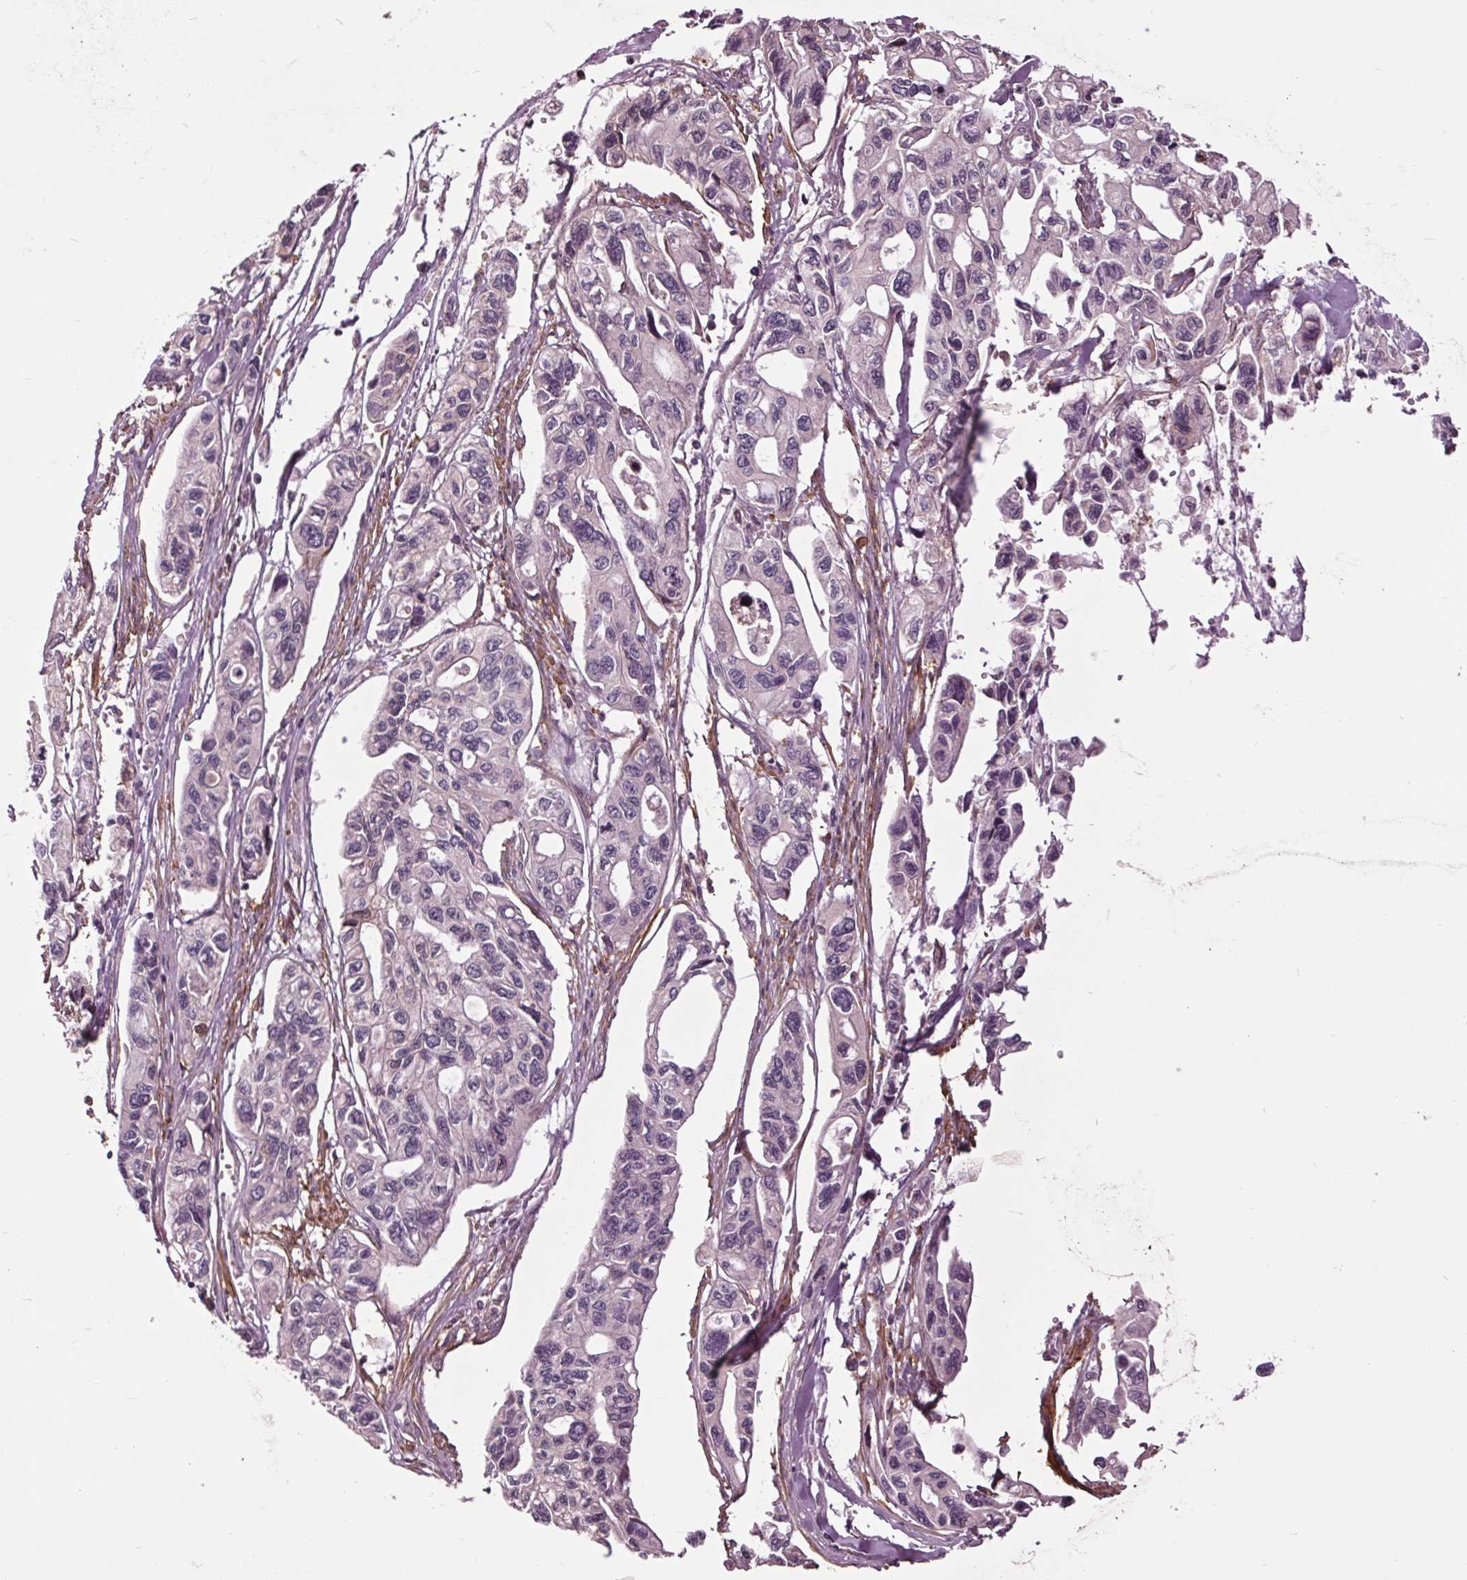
{"staining": {"intensity": "negative", "quantity": "none", "location": "none"}, "tissue": "pancreatic cancer", "cell_type": "Tumor cells", "image_type": "cancer", "snomed": [{"axis": "morphology", "description": "Adenocarcinoma, NOS"}, {"axis": "topography", "description": "Pancreas"}], "caption": "DAB (3,3'-diaminobenzidine) immunohistochemical staining of pancreatic adenocarcinoma shows no significant staining in tumor cells. (Immunohistochemistry, brightfield microscopy, high magnification).", "gene": "HAUS5", "patient": {"sex": "female", "age": 76}}